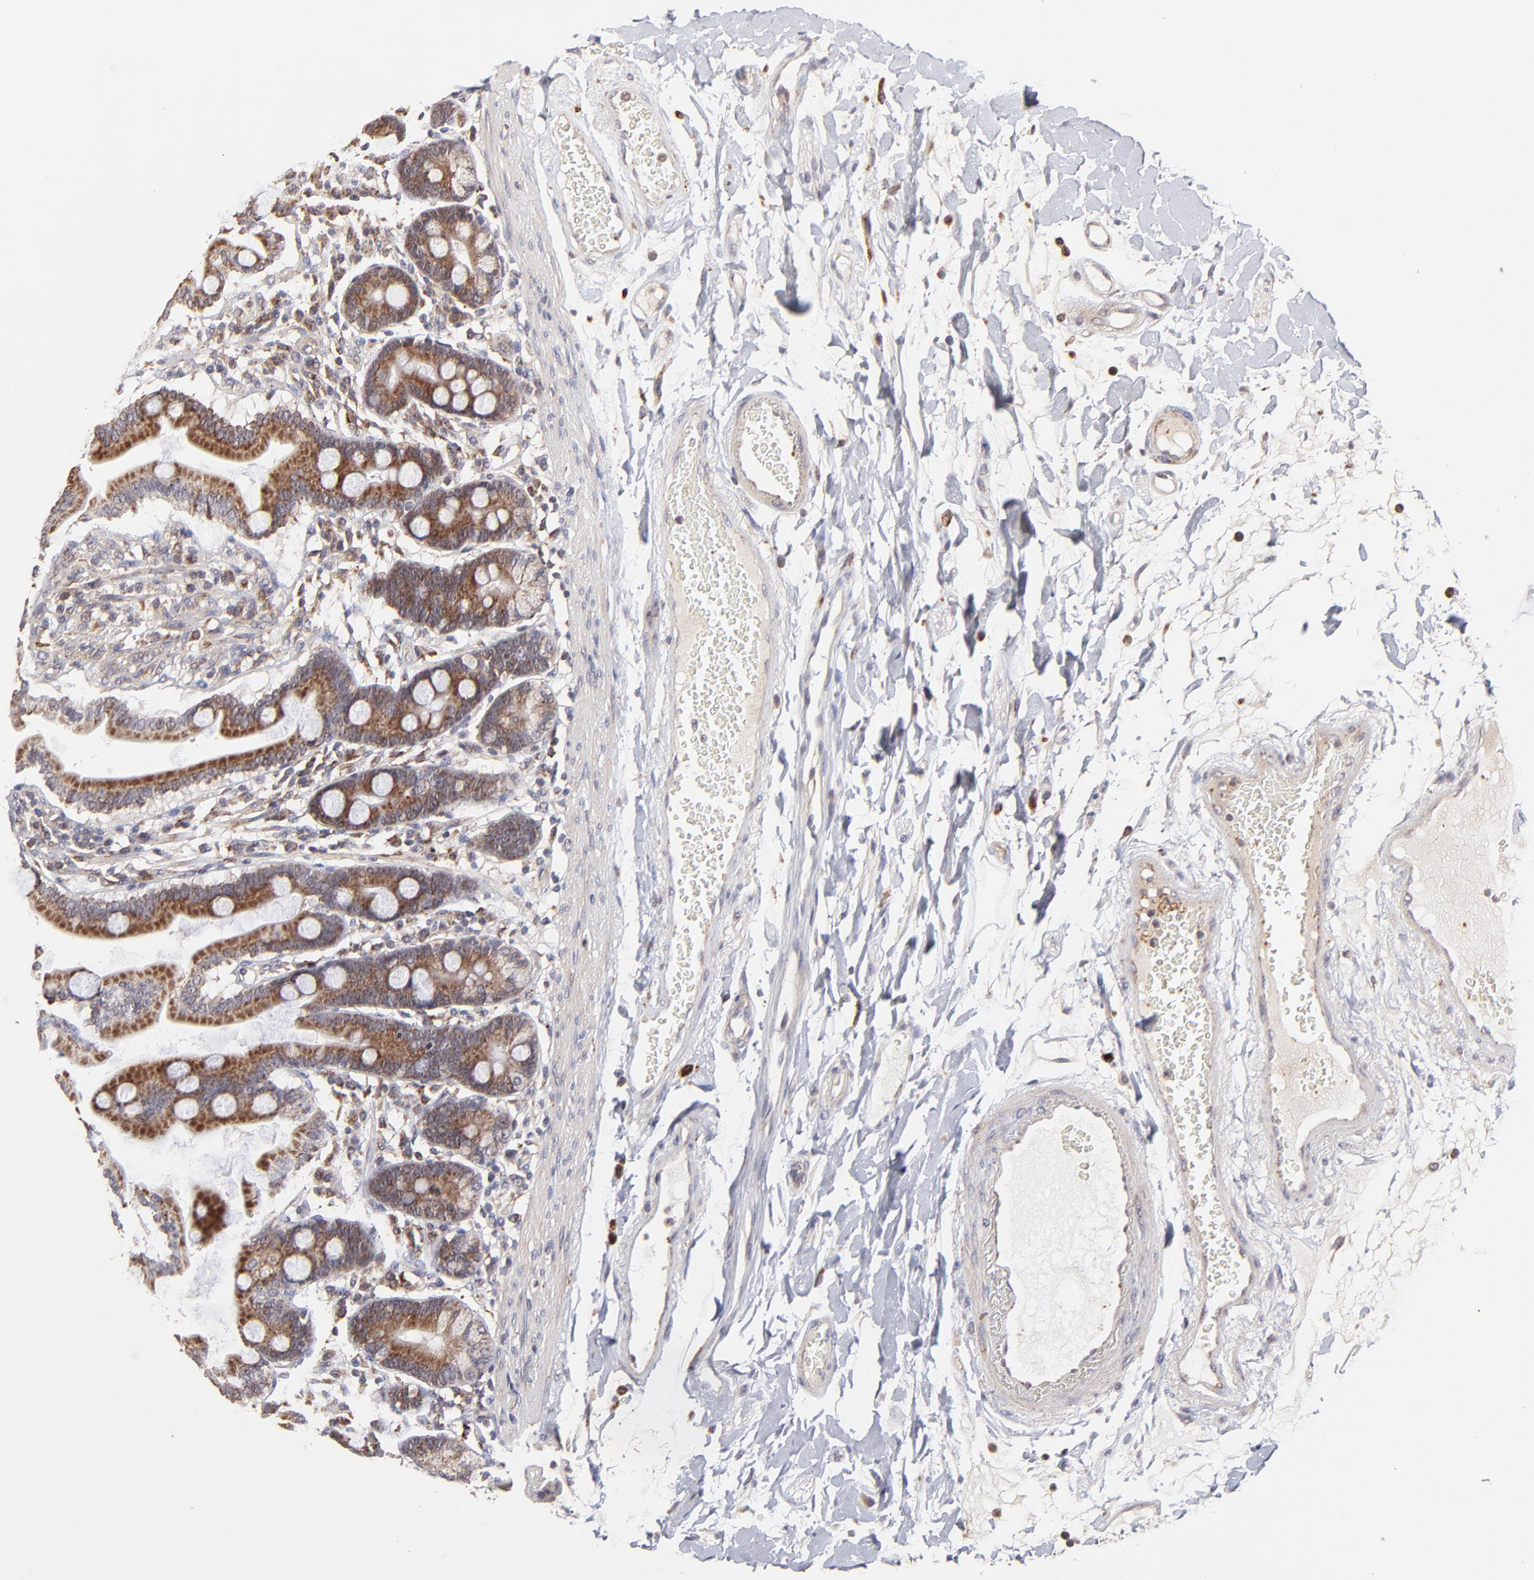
{"staining": {"intensity": "moderate", "quantity": ">75%", "location": "cytoplasmic/membranous"}, "tissue": "duodenum", "cell_type": "Glandular cells", "image_type": "normal", "snomed": [{"axis": "morphology", "description": "Normal tissue, NOS"}, {"axis": "topography", "description": "Duodenum"}], "caption": "Unremarkable duodenum shows moderate cytoplasmic/membranous expression in approximately >75% of glandular cells.", "gene": "MAP2K7", "patient": {"sex": "female", "age": 64}}